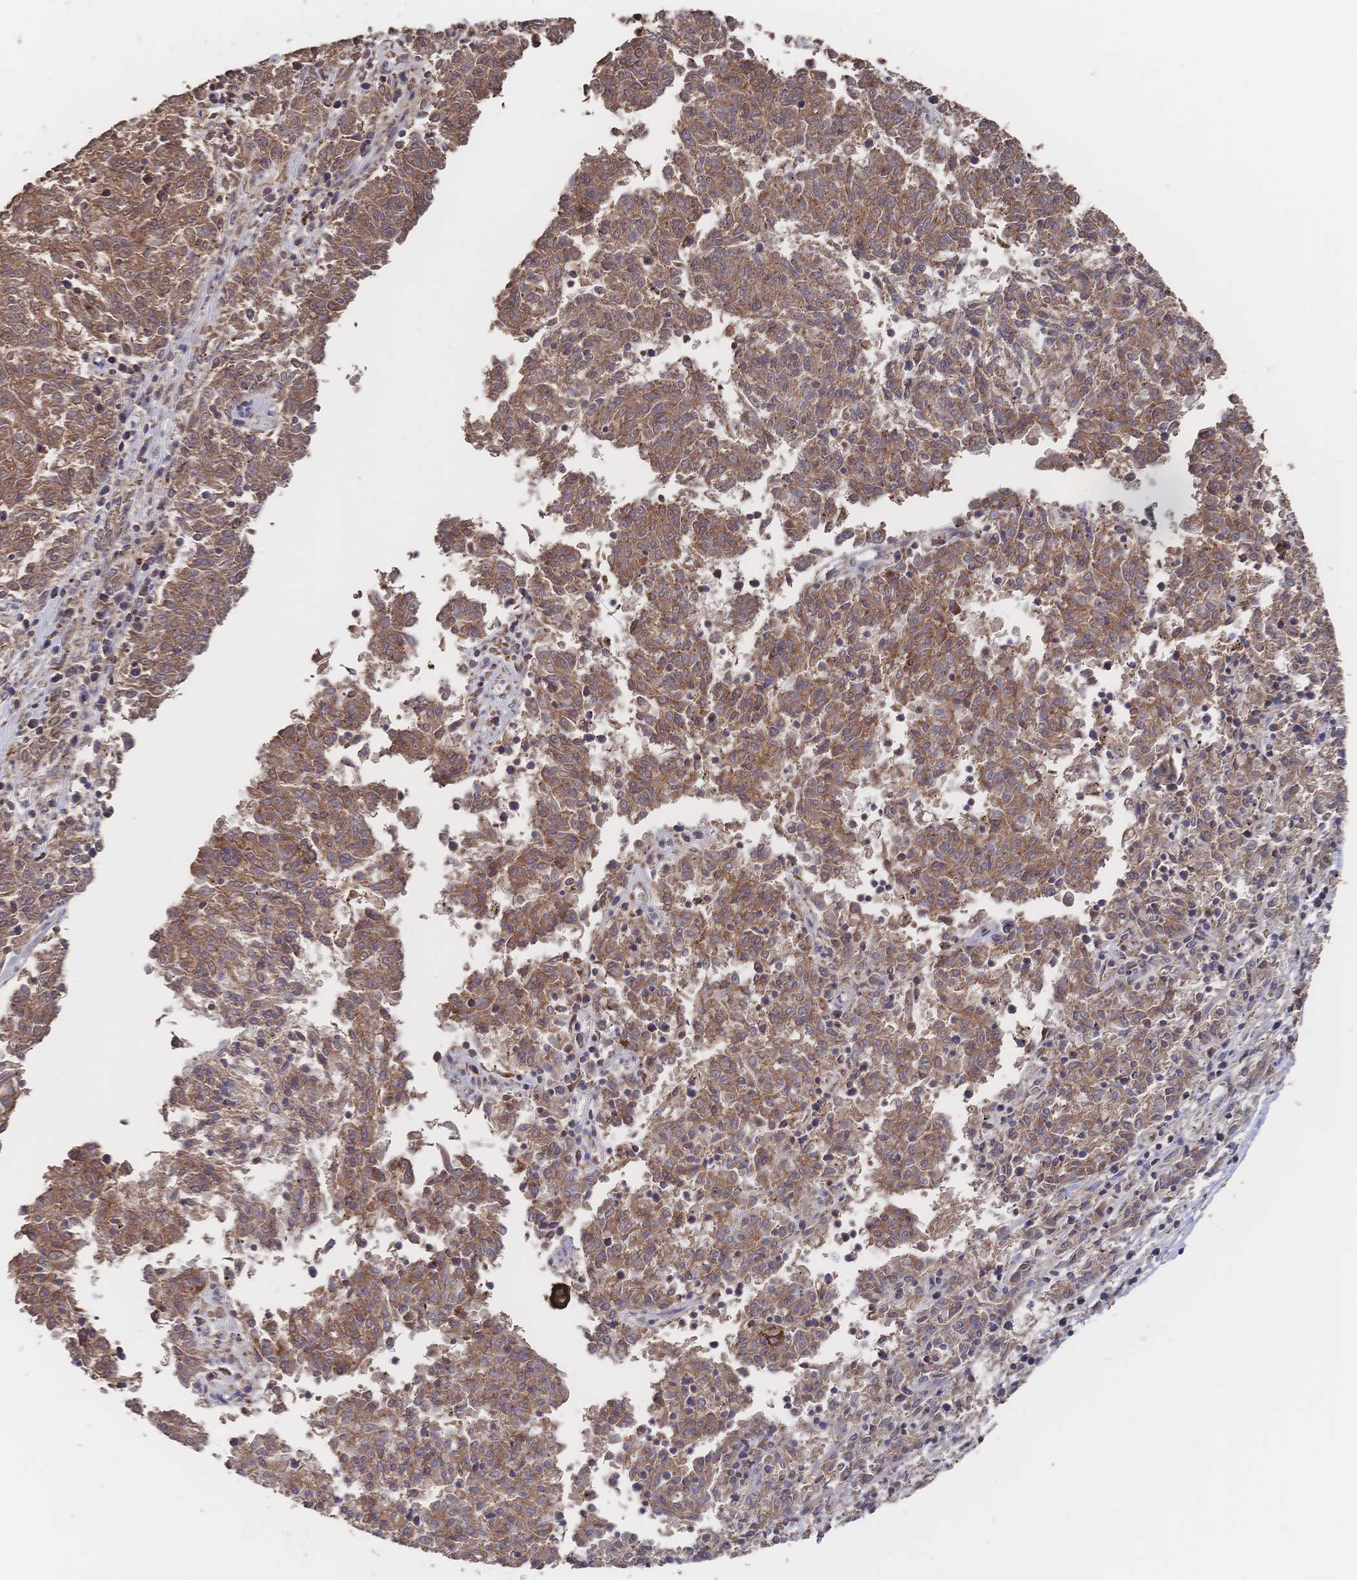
{"staining": {"intensity": "moderate", "quantity": ">75%", "location": "cytoplasmic/membranous"}, "tissue": "melanoma", "cell_type": "Tumor cells", "image_type": "cancer", "snomed": [{"axis": "morphology", "description": "Malignant melanoma, NOS"}, {"axis": "topography", "description": "Skin"}], "caption": "Moderate cytoplasmic/membranous protein positivity is appreciated in about >75% of tumor cells in melanoma. (IHC, brightfield microscopy, high magnification).", "gene": "DNAJA4", "patient": {"sex": "female", "age": 72}}